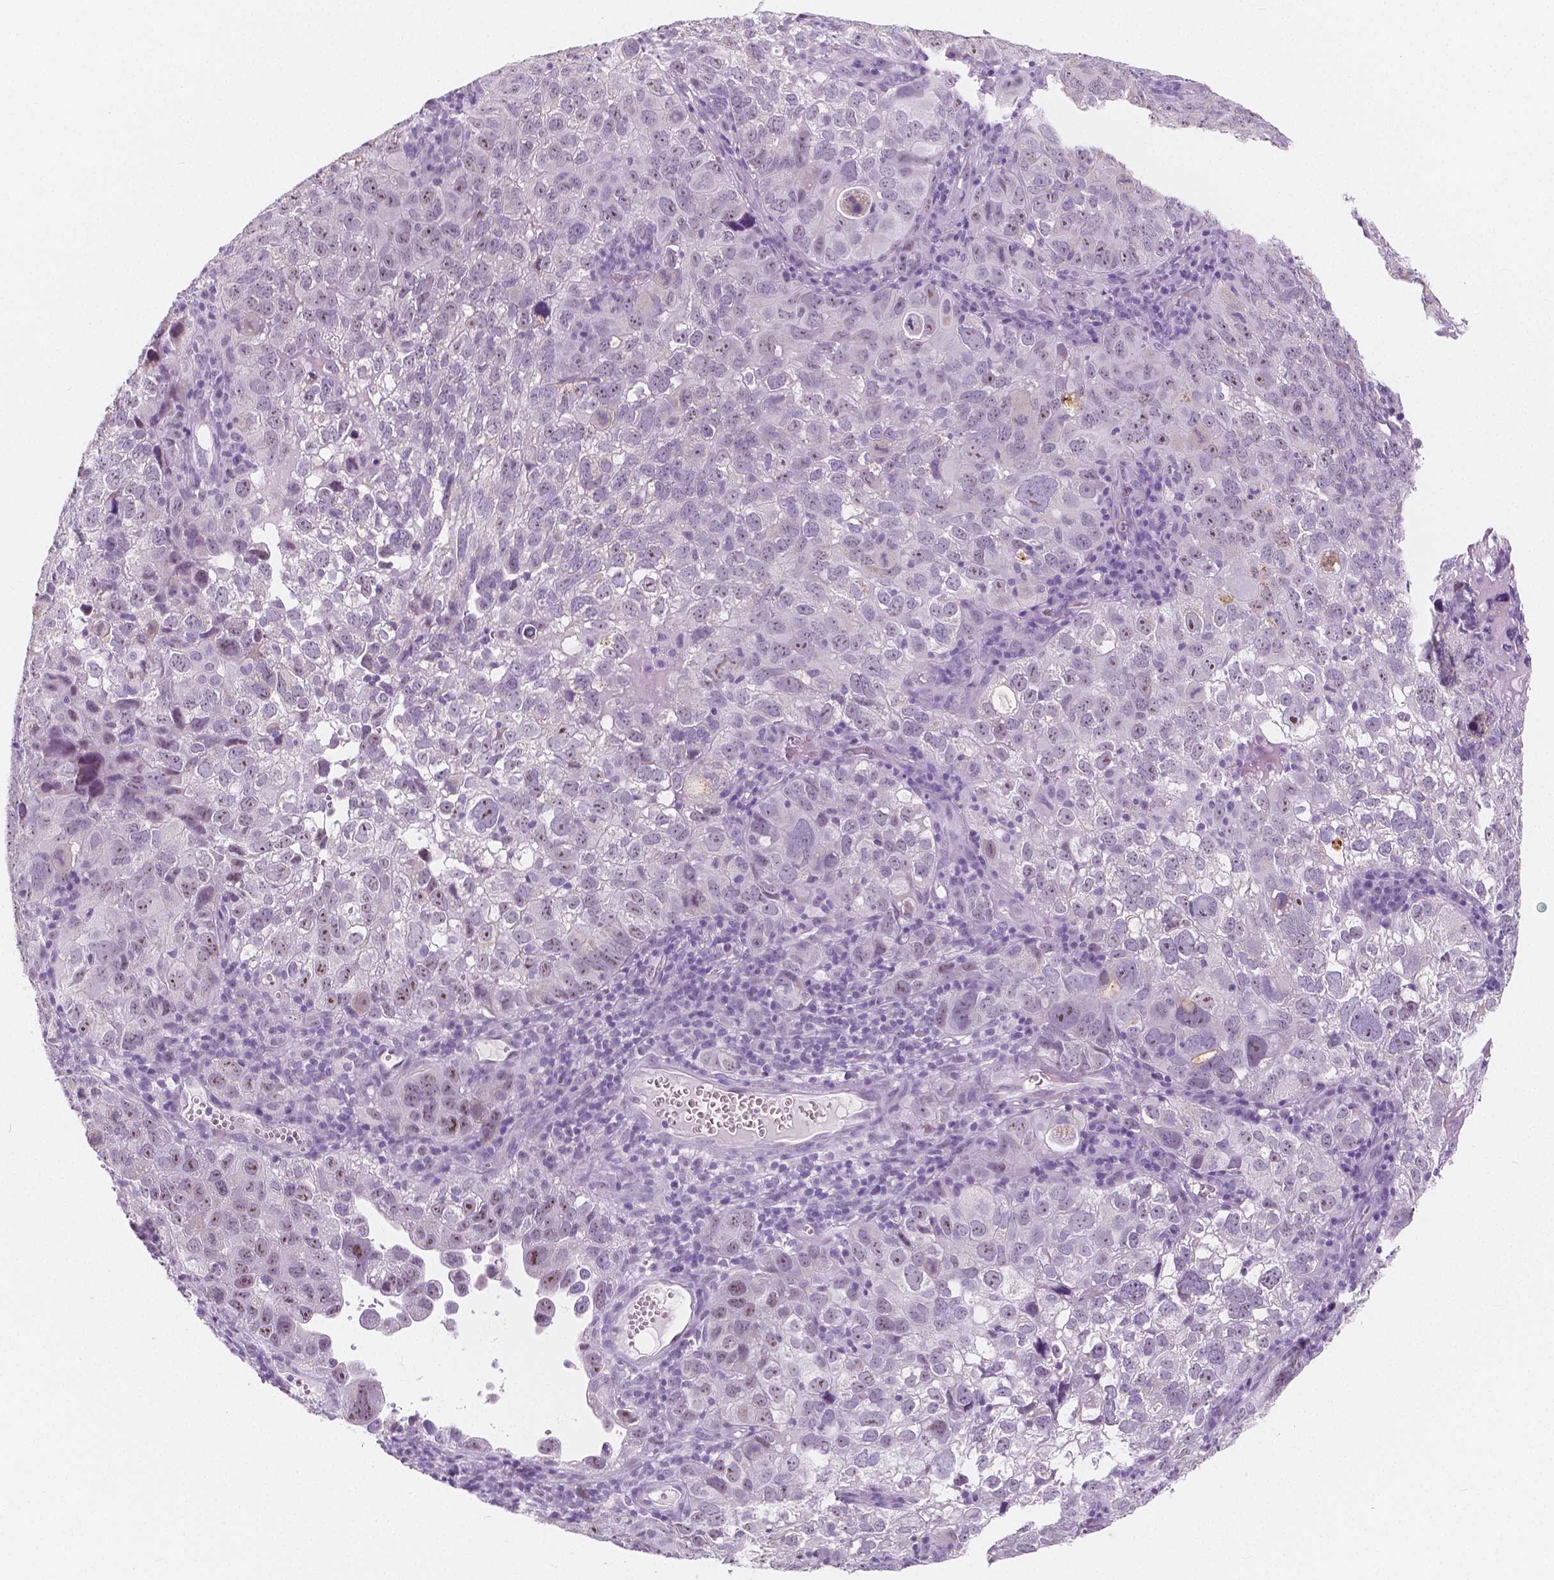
{"staining": {"intensity": "negative", "quantity": "none", "location": "none"}, "tissue": "cervical cancer", "cell_type": "Tumor cells", "image_type": "cancer", "snomed": [{"axis": "morphology", "description": "Squamous cell carcinoma, NOS"}, {"axis": "topography", "description": "Cervix"}], "caption": "Tumor cells are negative for protein expression in human squamous cell carcinoma (cervical).", "gene": "NOLC1", "patient": {"sex": "female", "age": 55}}